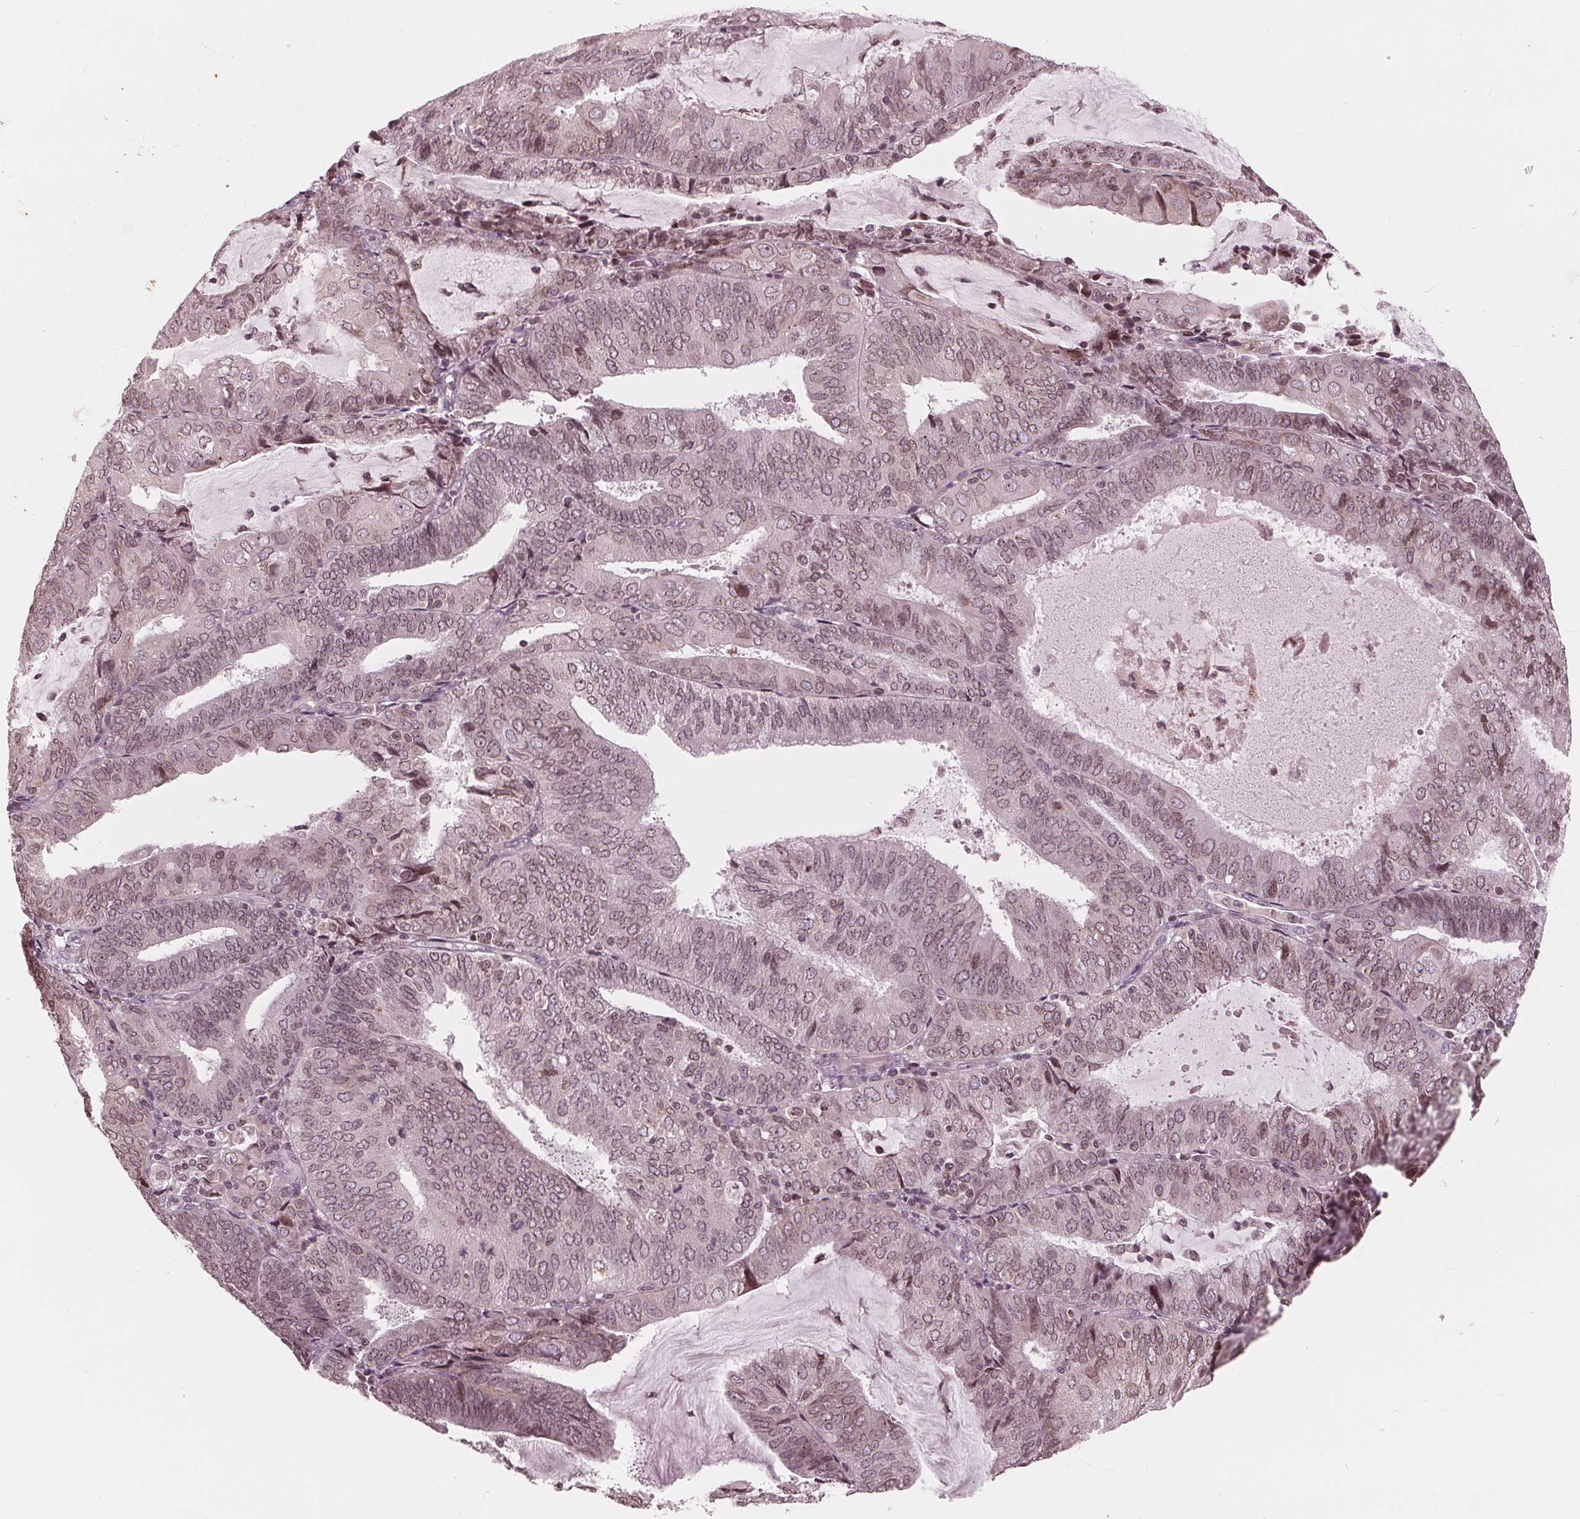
{"staining": {"intensity": "weak", "quantity": ">75%", "location": "cytoplasmic/membranous,nuclear"}, "tissue": "endometrial cancer", "cell_type": "Tumor cells", "image_type": "cancer", "snomed": [{"axis": "morphology", "description": "Adenocarcinoma, NOS"}, {"axis": "topography", "description": "Endometrium"}], "caption": "The photomicrograph displays staining of adenocarcinoma (endometrial), revealing weak cytoplasmic/membranous and nuclear protein staining (brown color) within tumor cells.", "gene": "NUP210", "patient": {"sex": "female", "age": 81}}